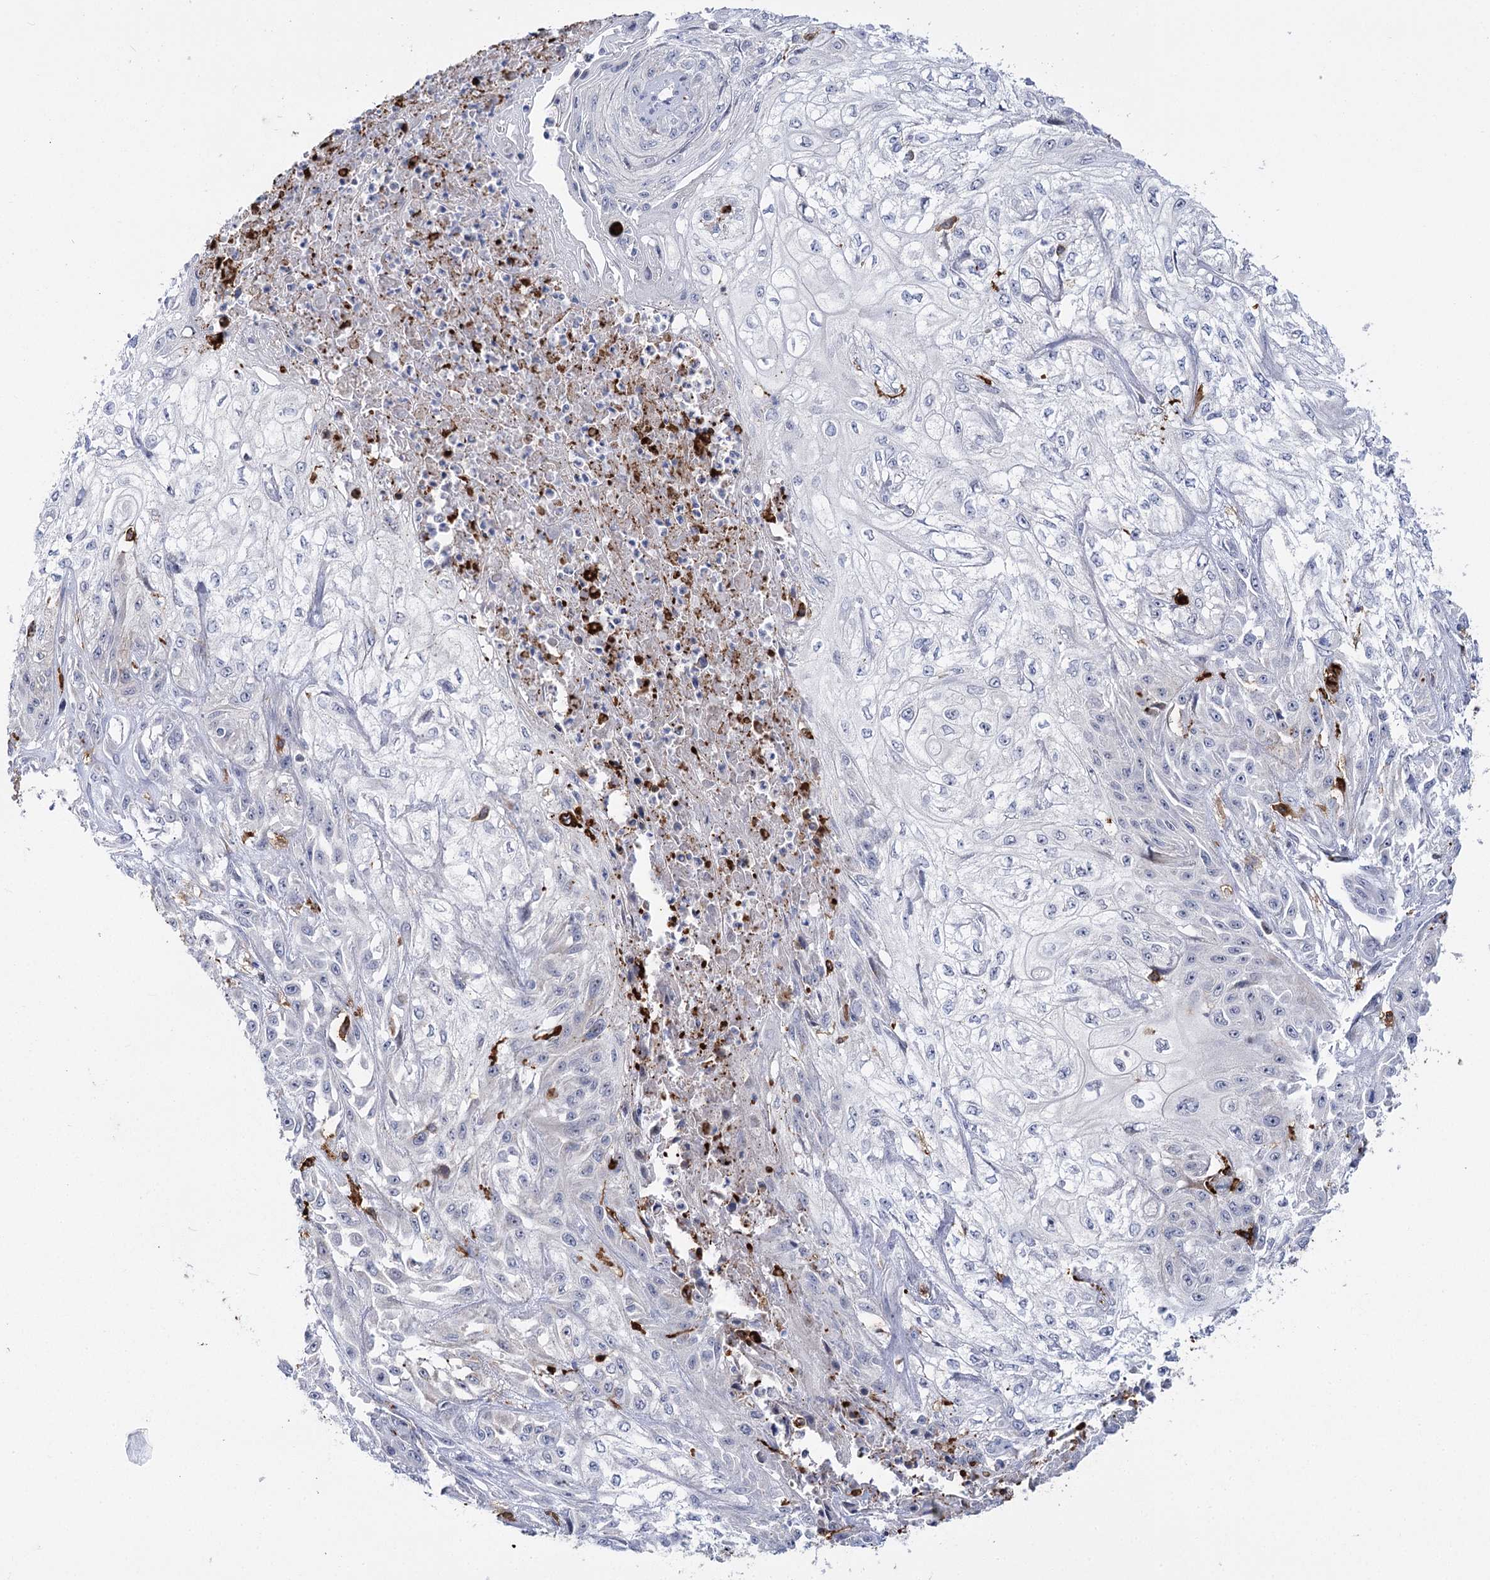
{"staining": {"intensity": "negative", "quantity": "none", "location": "none"}, "tissue": "skin cancer", "cell_type": "Tumor cells", "image_type": "cancer", "snomed": [{"axis": "morphology", "description": "Squamous cell carcinoma, NOS"}, {"axis": "morphology", "description": "Squamous cell carcinoma, metastatic, NOS"}, {"axis": "topography", "description": "Skin"}, {"axis": "topography", "description": "Lymph node"}], "caption": "Skin metastatic squamous cell carcinoma was stained to show a protein in brown. There is no significant expression in tumor cells.", "gene": "PIWIL4", "patient": {"sex": "male", "age": 75}}